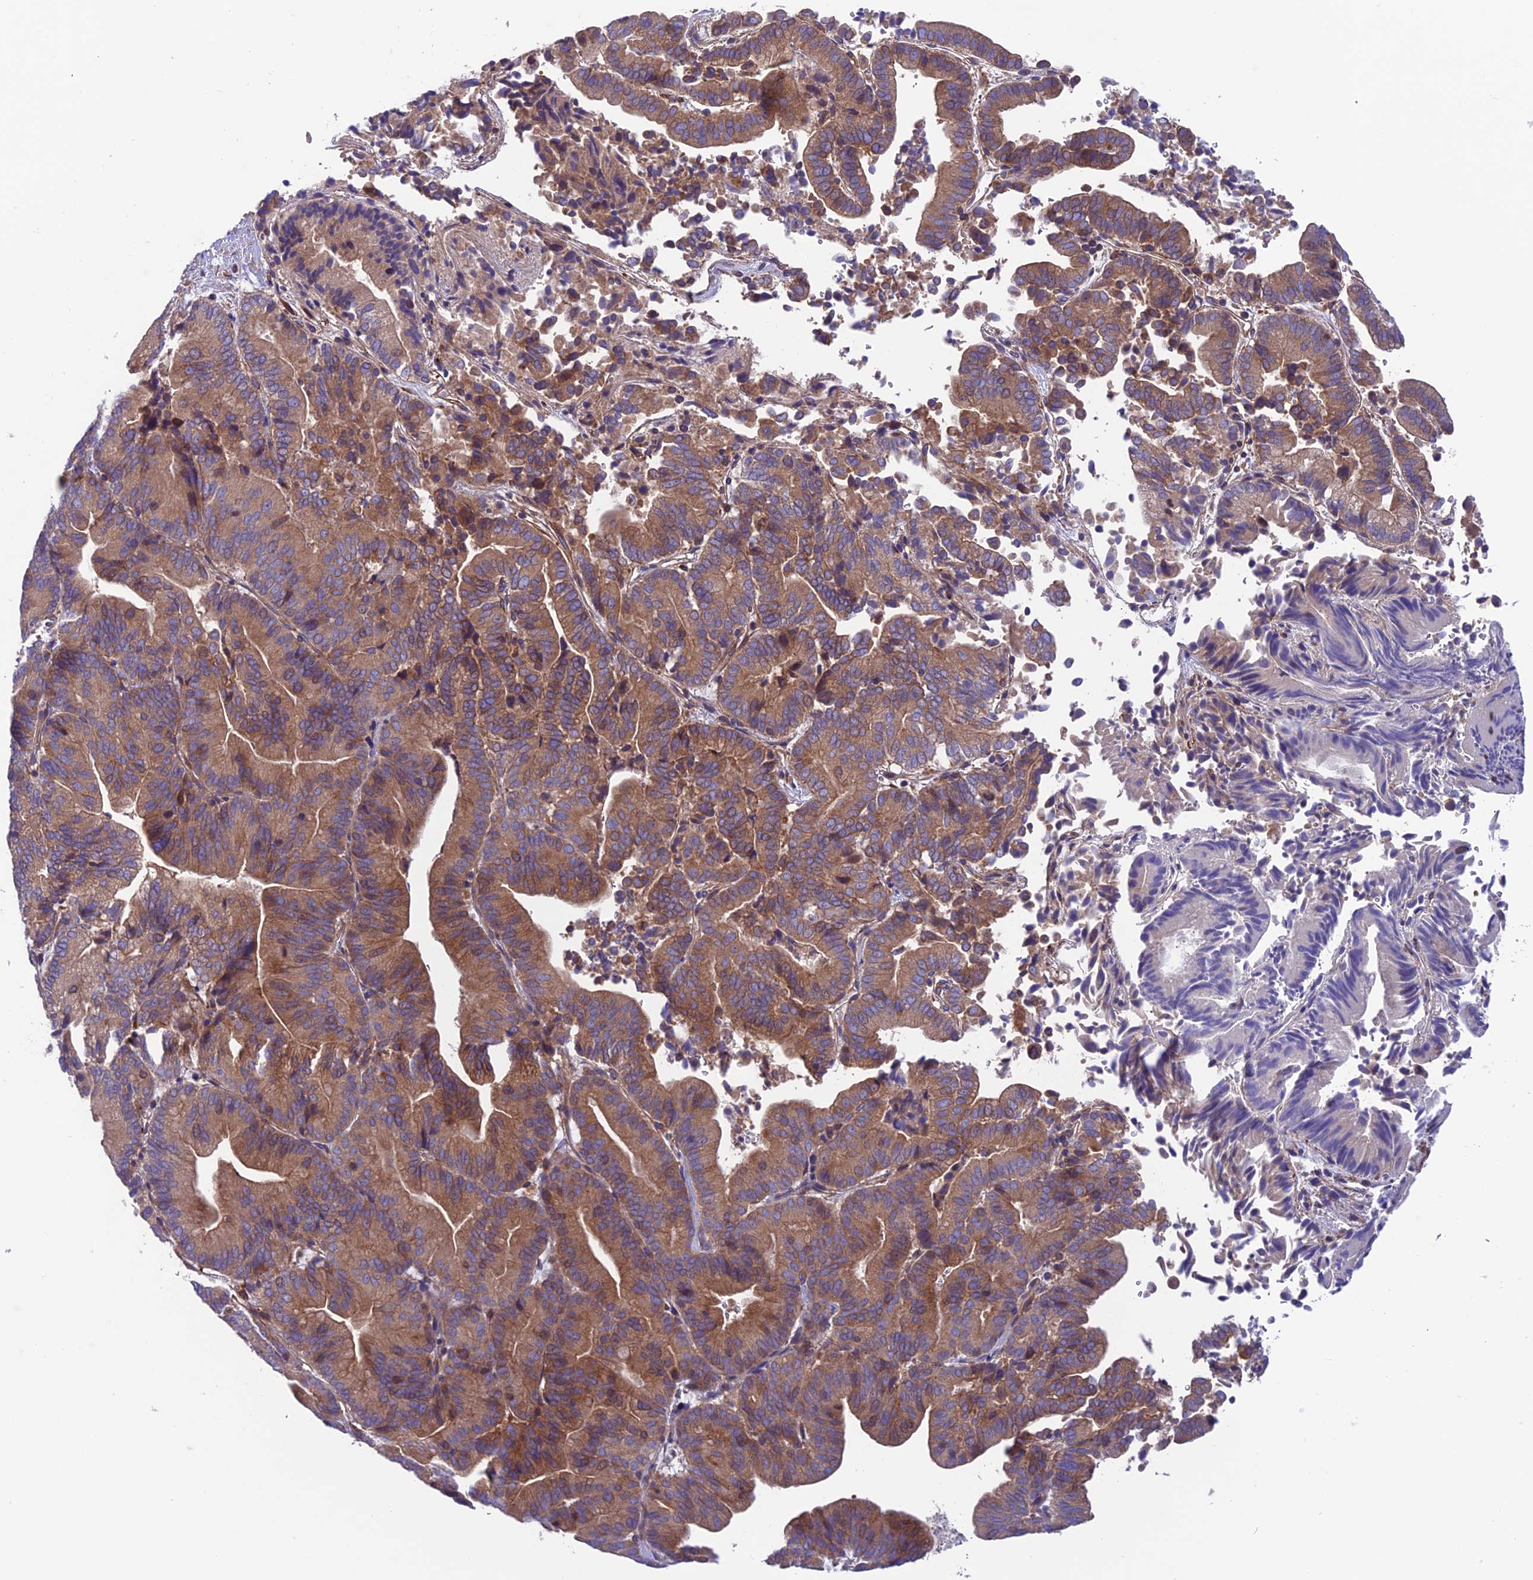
{"staining": {"intensity": "moderate", "quantity": ">75%", "location": "cytoplasmic/membranous"}, "tissue": "liver cancer", "cell_type": "Tumor cells", "image_type": "cancer", "snomed": [{"axis": "morphology", "description": "Cholangiocarcinoma"}, {"axis": "topography", "description": "Liver"}], "caption": "The micrograph demonstrates a brown stain indicating the presence of a protein in the cytoplasmic/membranous of tumor cells in liver cholangiocarcinoma. (Brightfield microscopy of DAB IHC at high magnification).", "gene": "VPS16", "patient": {"sex": "female", "age": 75}}